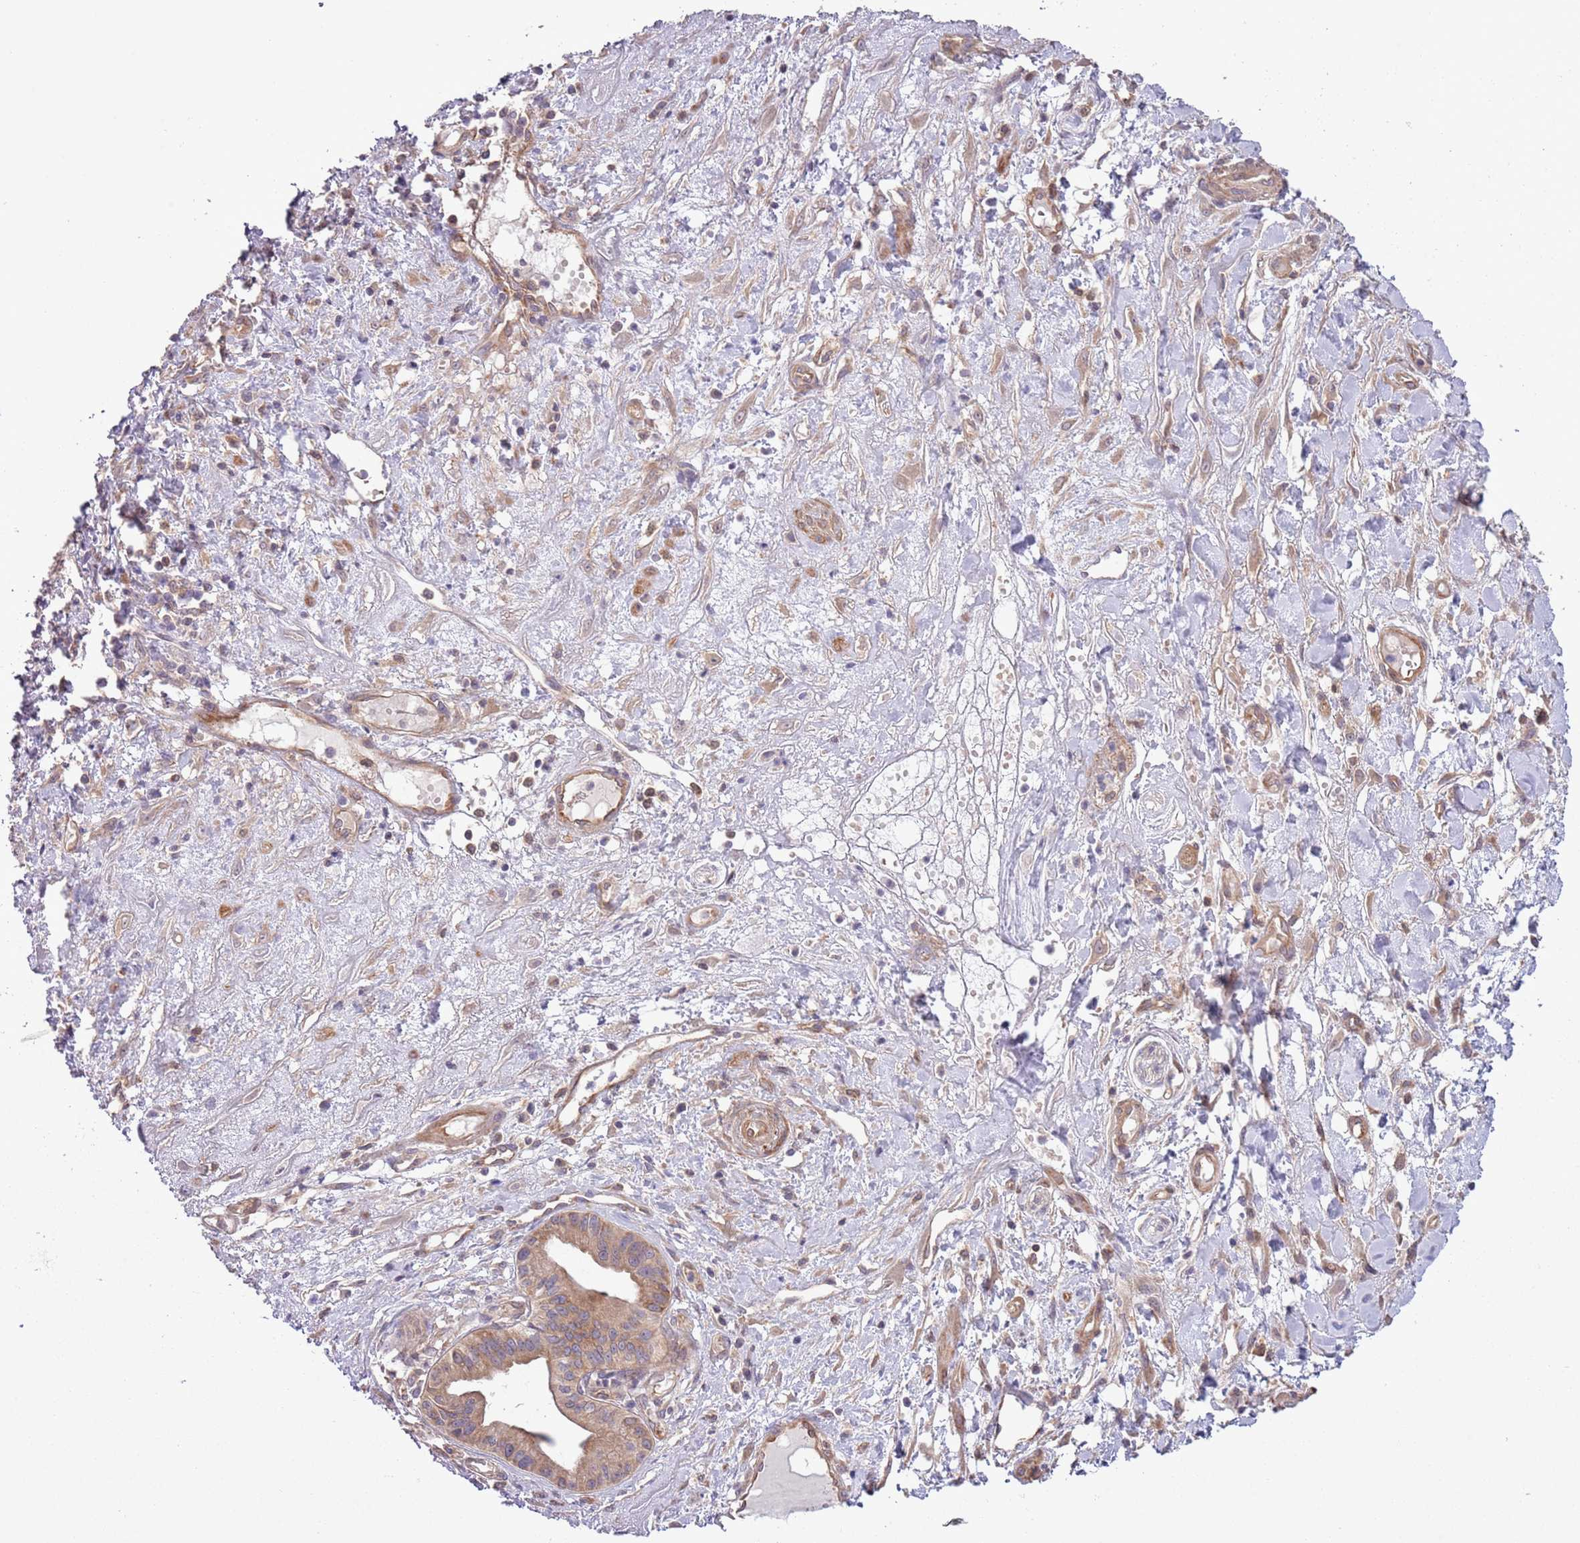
{"staining": {"intensity": "moderate", "quantity": ">75%", "location": "cytoplasmic/membranous"}, "tissue": "pancreatic cancer", "cell_type": "Tumor cells", "image_type": "cancer", "snomed": [{"axis": "morphology", "description": "Adenocarcinoma, NOS"}, {"axis": "topography", "description": "Pancreas"}], "caption": "A medium amount of moderate cytoplasmic/membranous staining is present in approximately >75% of tumor cells in adenocarcinoma (pancreatic) tissue.", "gene": "LPIN2", "patient": {"sex": "female", "age": 50}}